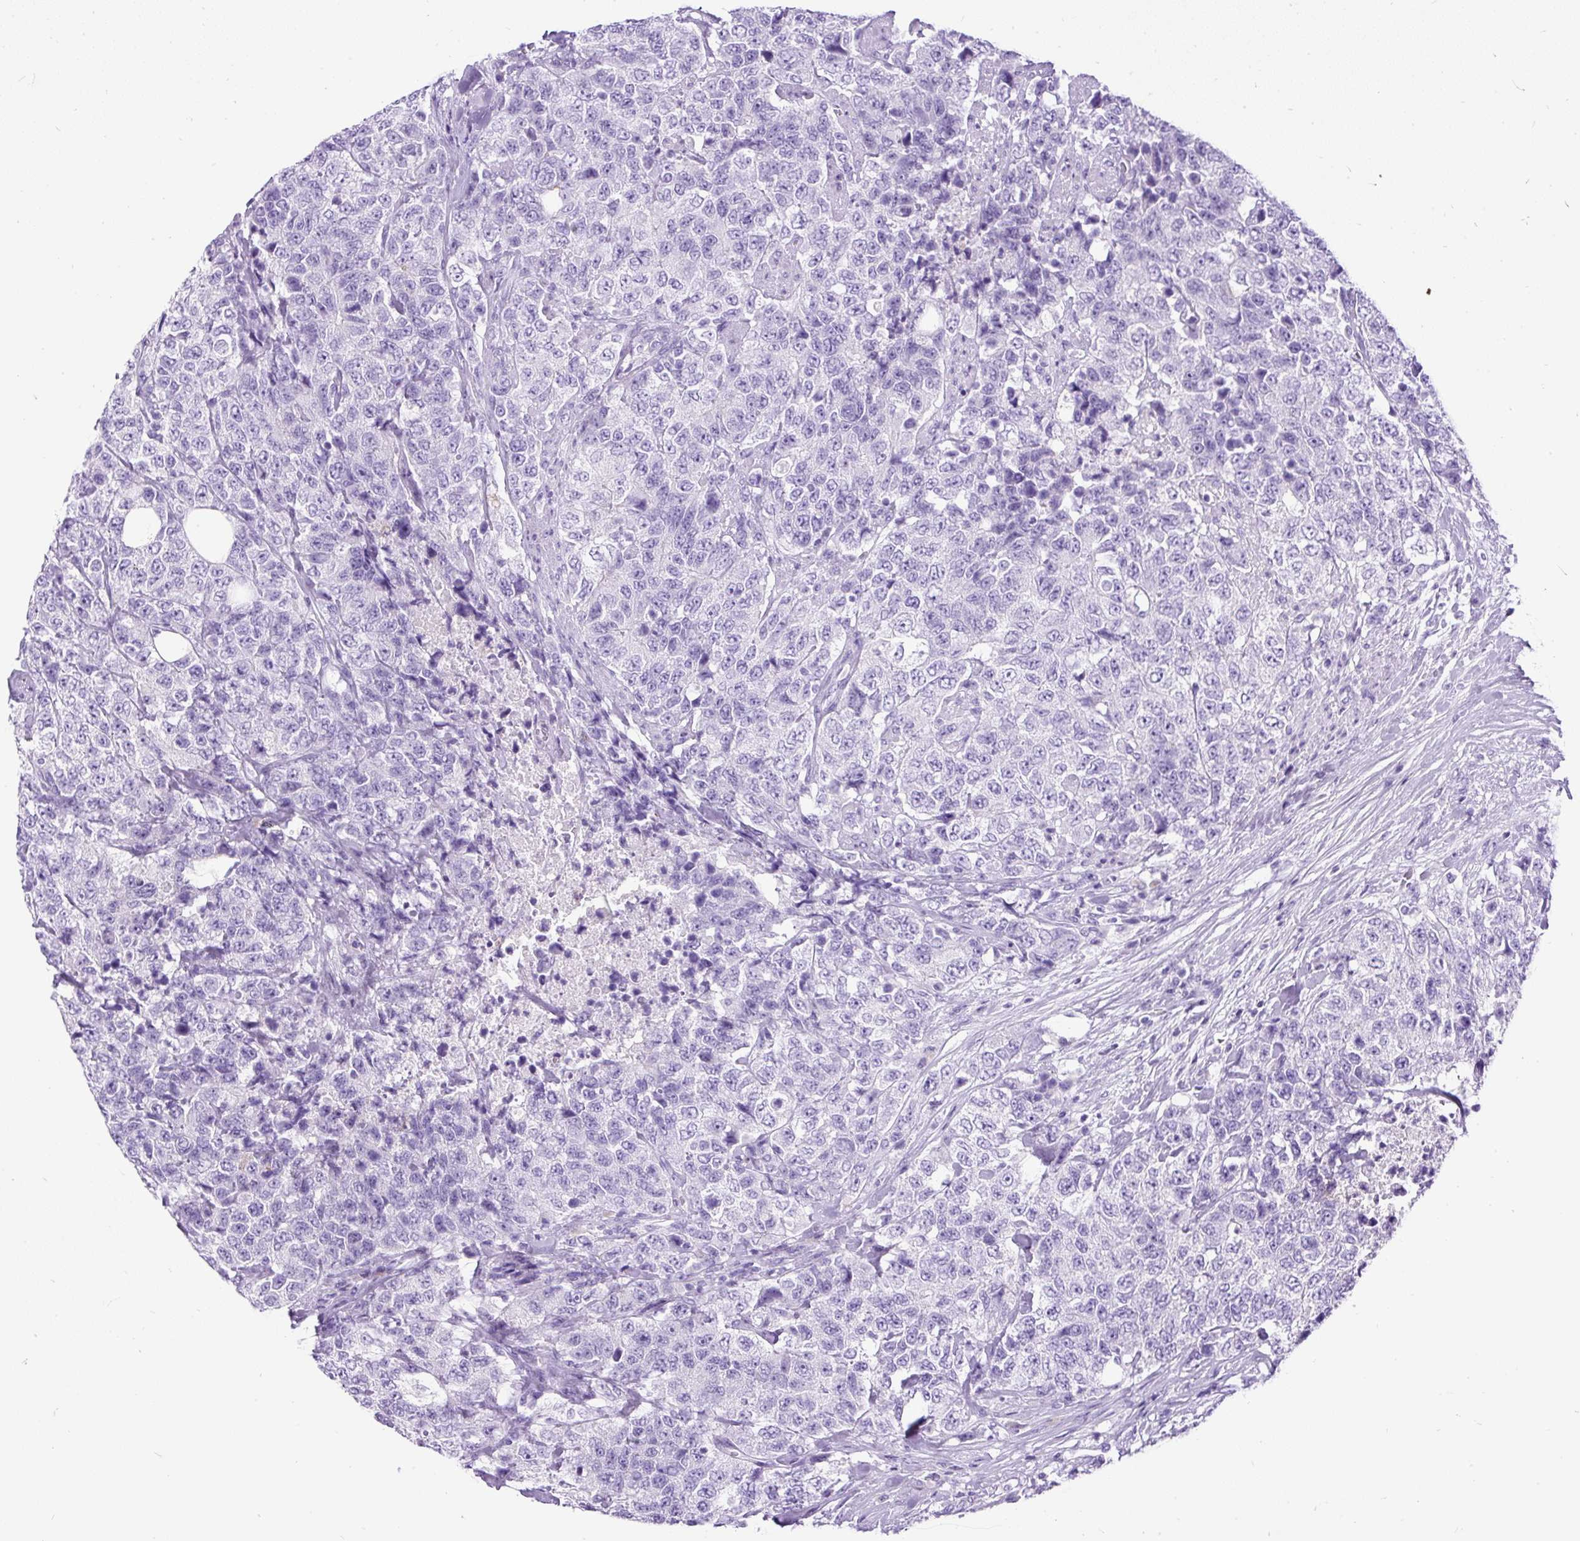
{"staining": {"intensity": "negative", "quantity": "none", "location": "none"}, "tissue": "urothelial cancer", "cell_type": "Tumor cells", "image_type": "cancer", "snomed": [{"axis": "morphology", "description": "Urothelial carcinoma, High grade"}, {"axis": "topography", "description": "Urinary bladder"}], "caption": "High power microscopy image of an immunohistochemistry image of high-grade urothelial carcinoma, revealing no significant expression in tumor cells.", "gene": "PDIA2", "patient": {"sex": "female", "age": 78}}